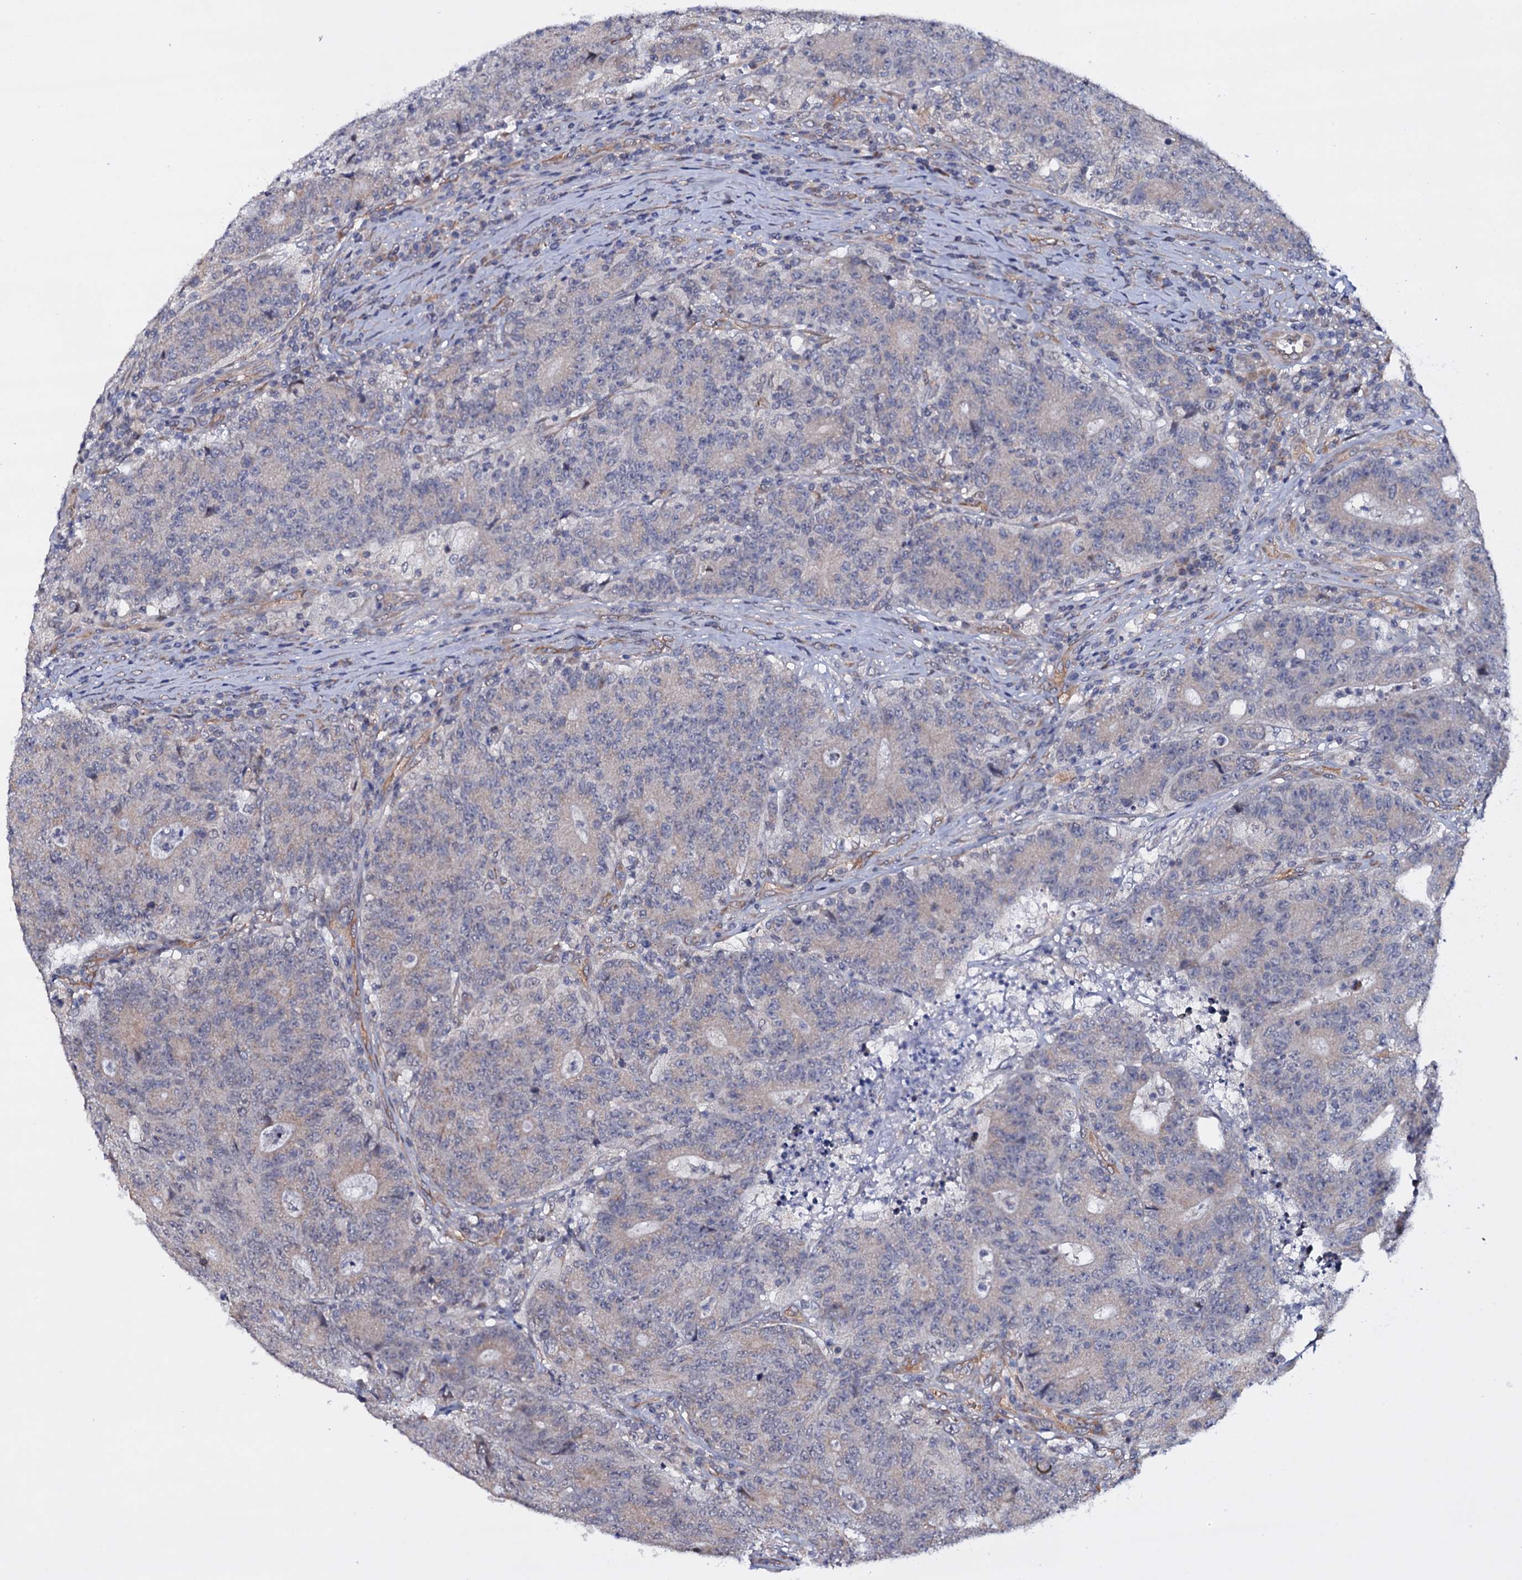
{"staining": {"intensity": "negative", "quantity": "none", "location": "none"}, "tissue": "colorectal cancer", "cell_type": "Tumor cells", "image_type": "cancer", "snomed": [{"axis": "morphology", "description": "Adenocarcinoma, NOS"}, {"axis": "topography", "description": "Colon"}], "caption": "IHC of colorectal adenocarcinoma shows no expression in tumor cells.", "gene": "GAREM1", "patient": {"sex": "female", "age": 75}}